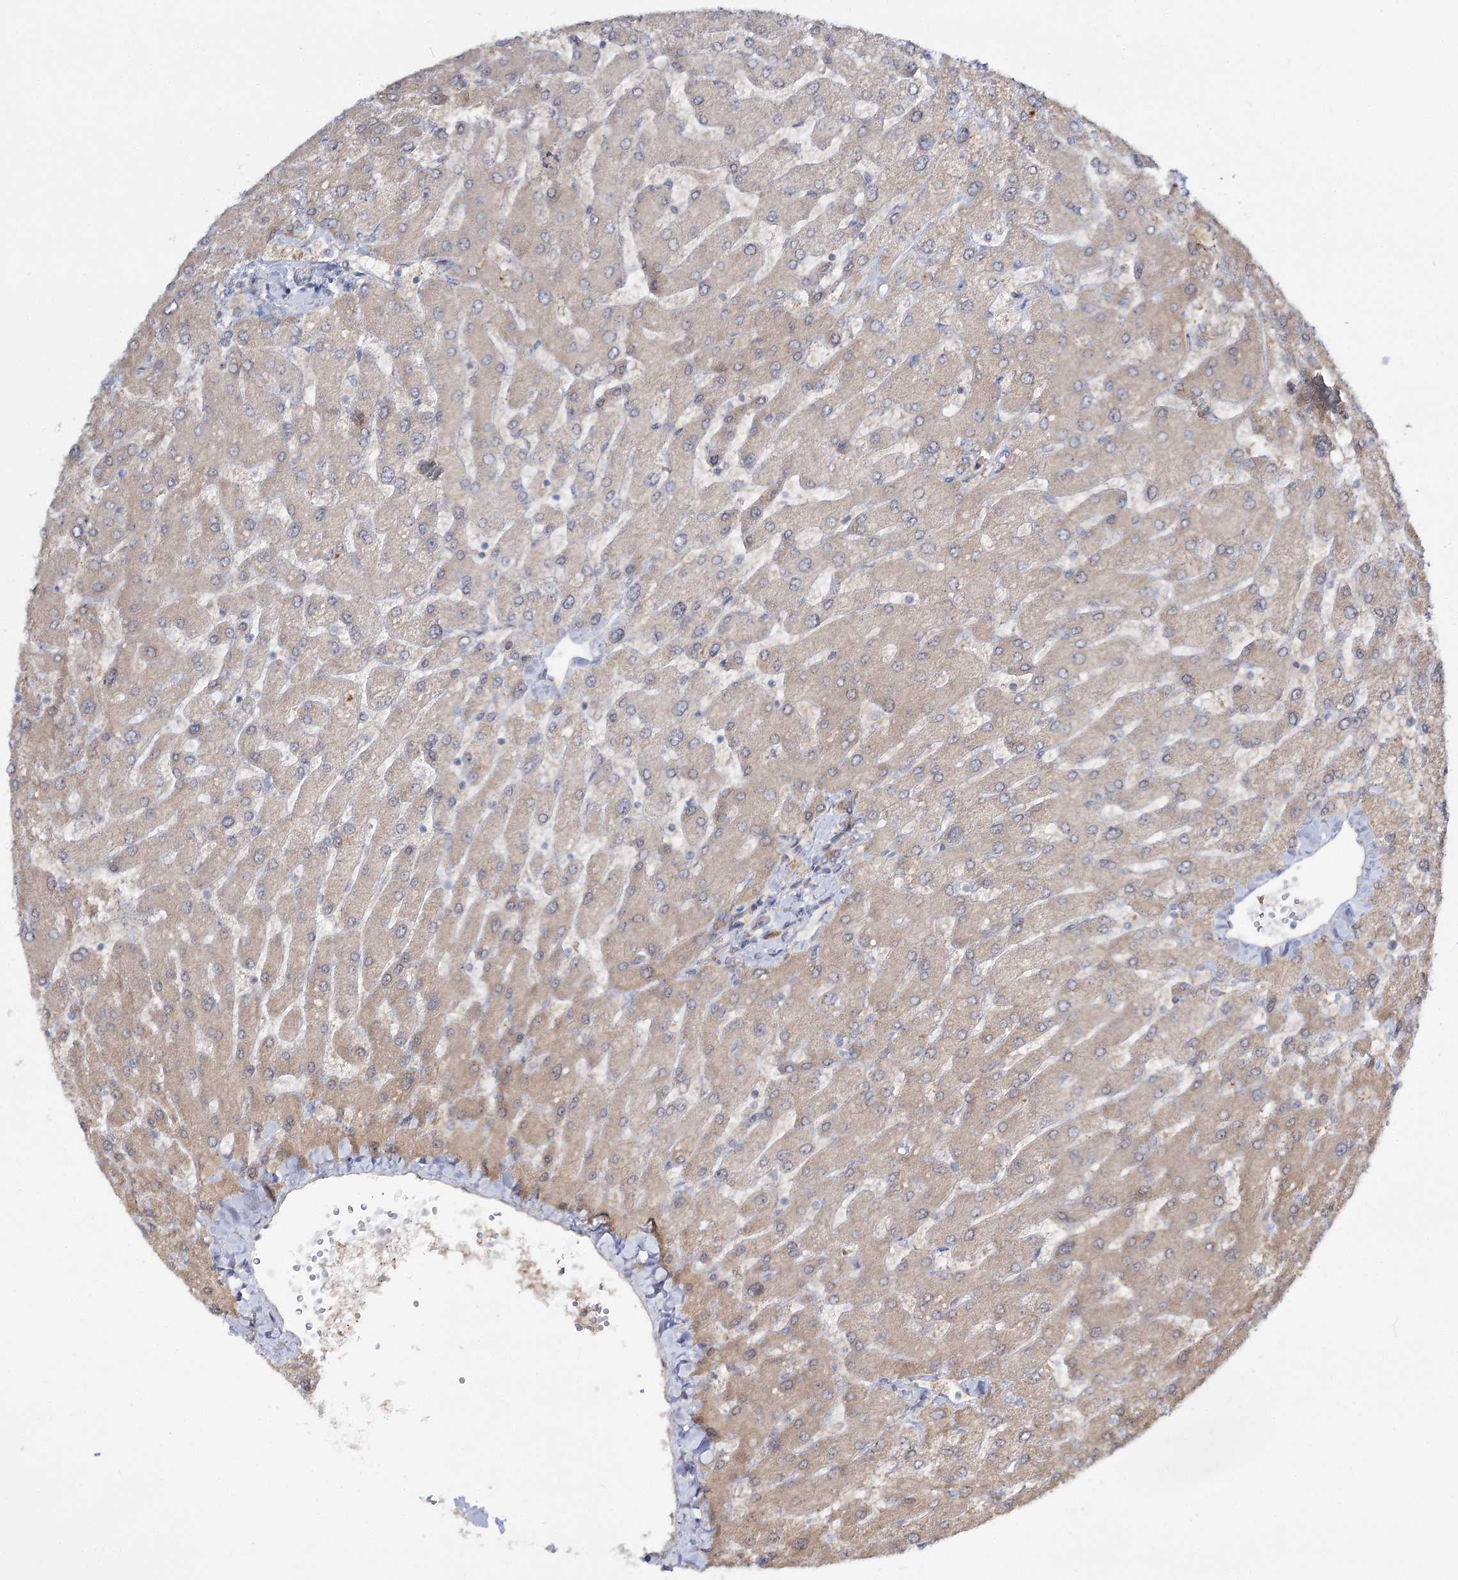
{"staining": {"intensity": "negative", "quantity": "none", "location": "none"}, "tissue": "liver", "cell_type": "Cholangiocytes", "image_type": "normal", "snomed": [{"axis": "morphology", "description": "Normal tissue, NOS"}, {"axis": "topography", "description": "Liver"}], "caption": "Liver stained for a protein using immunohistochemistry (IHC) exhibits no expression cholangiocytes.", "gene": "C11orf80", "patient": {"sex": "male", "age": 55}}